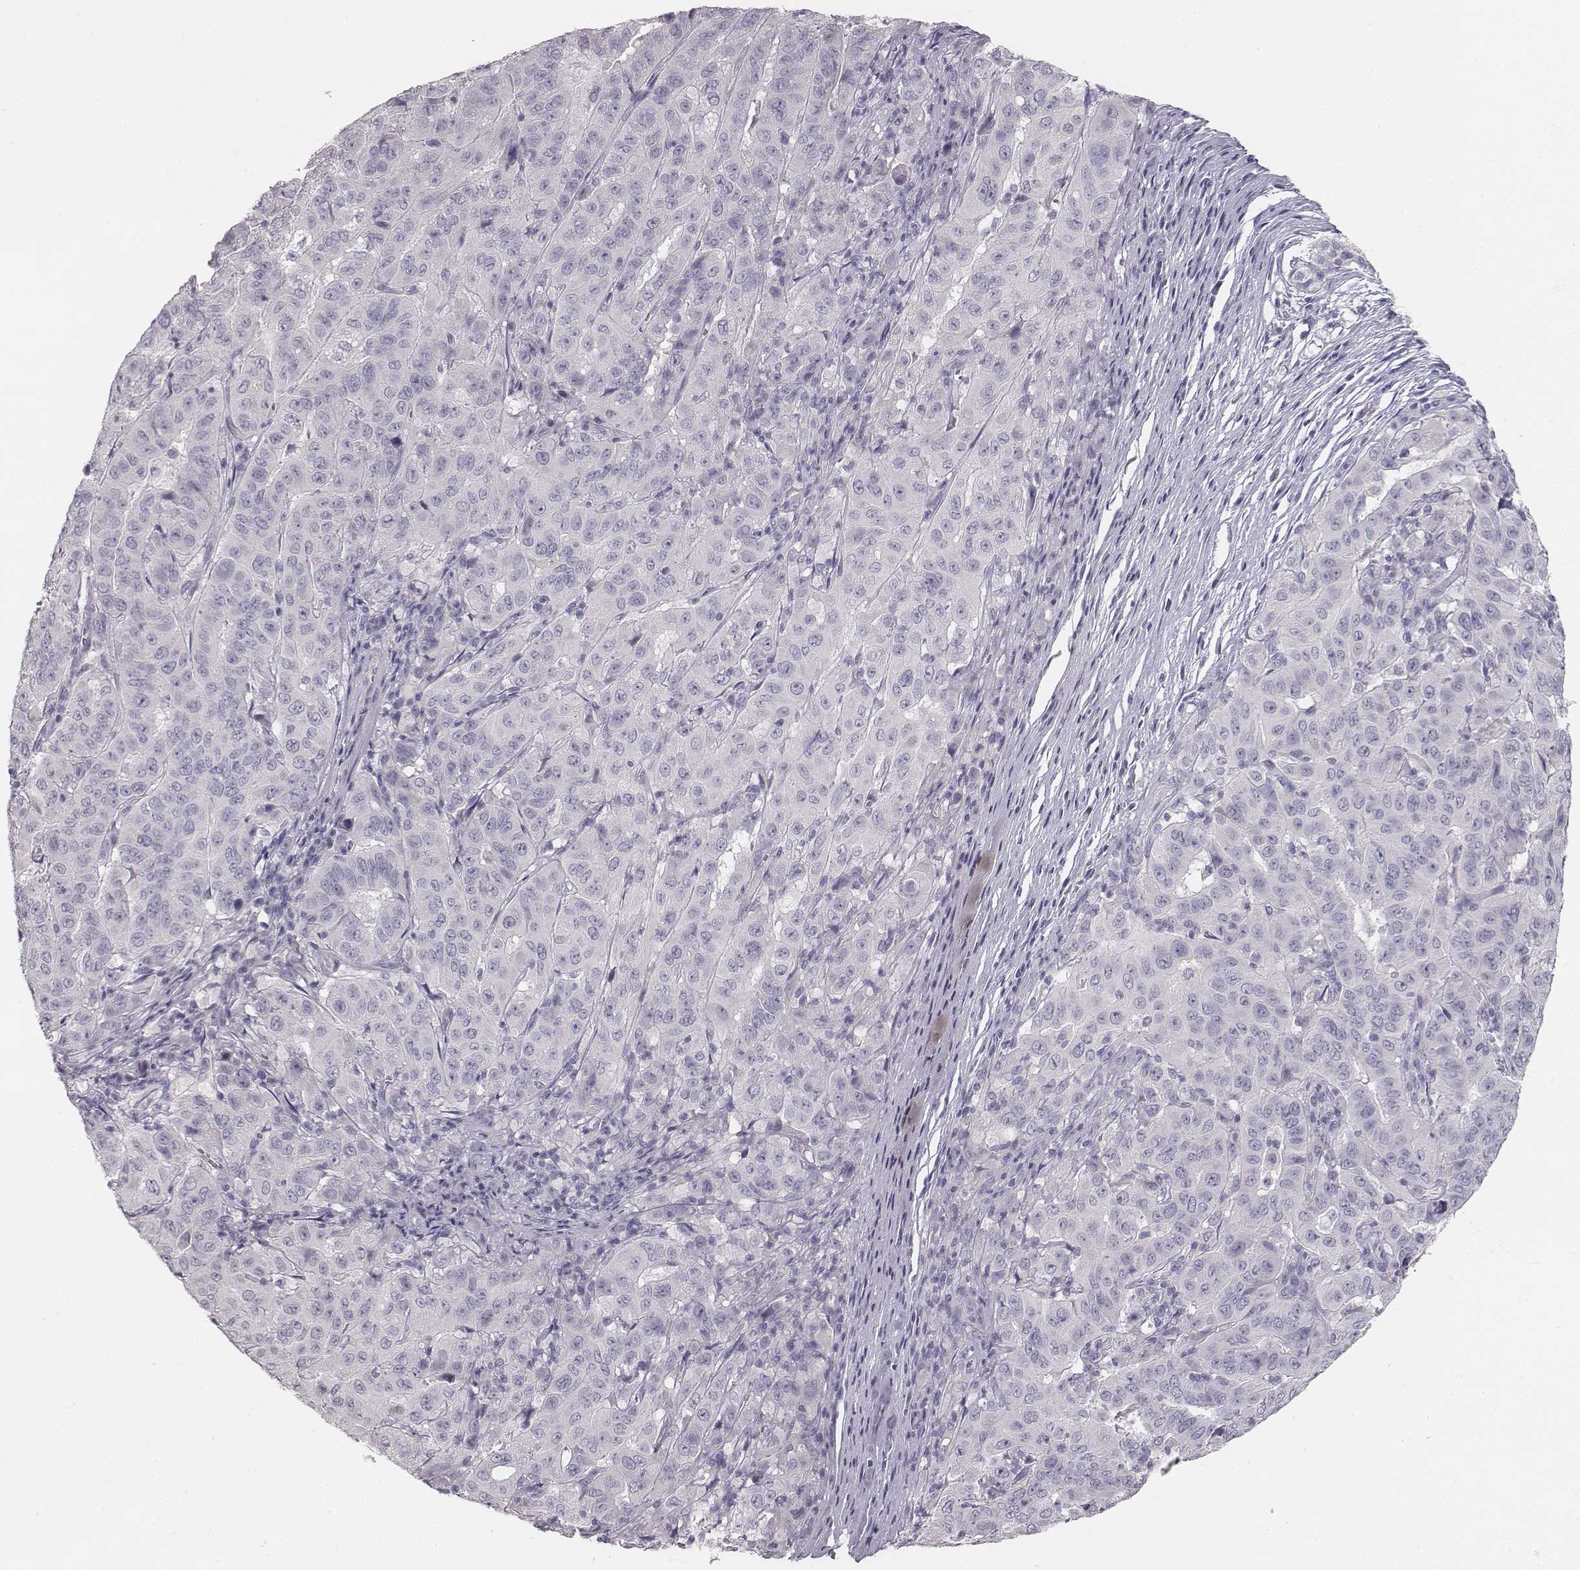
{"staining": {"intensity": "negative", "quantity": "none", "location": "none"}, "tissue": "pancreatic cancer", "cell_type": "Tumor cells", "image_type": "cancer", "snomed": [{"axis": "morphology", "description": "Adenocarcinoma, NOS"}, {"axis": "topography", "description": "Pancreas"}], "caption": "High power microscopy micrograph of an immunohistochemistry (IHC) histopathology image of pancreatic cancer (adenocarcinoma), revealing no significant positivity in tumor cells. (Immunohistochemistry (ihc), brightfield microscopy, high magnification).", "gene": "MYH6", "patient": {"sex": "male", "age": 63}}